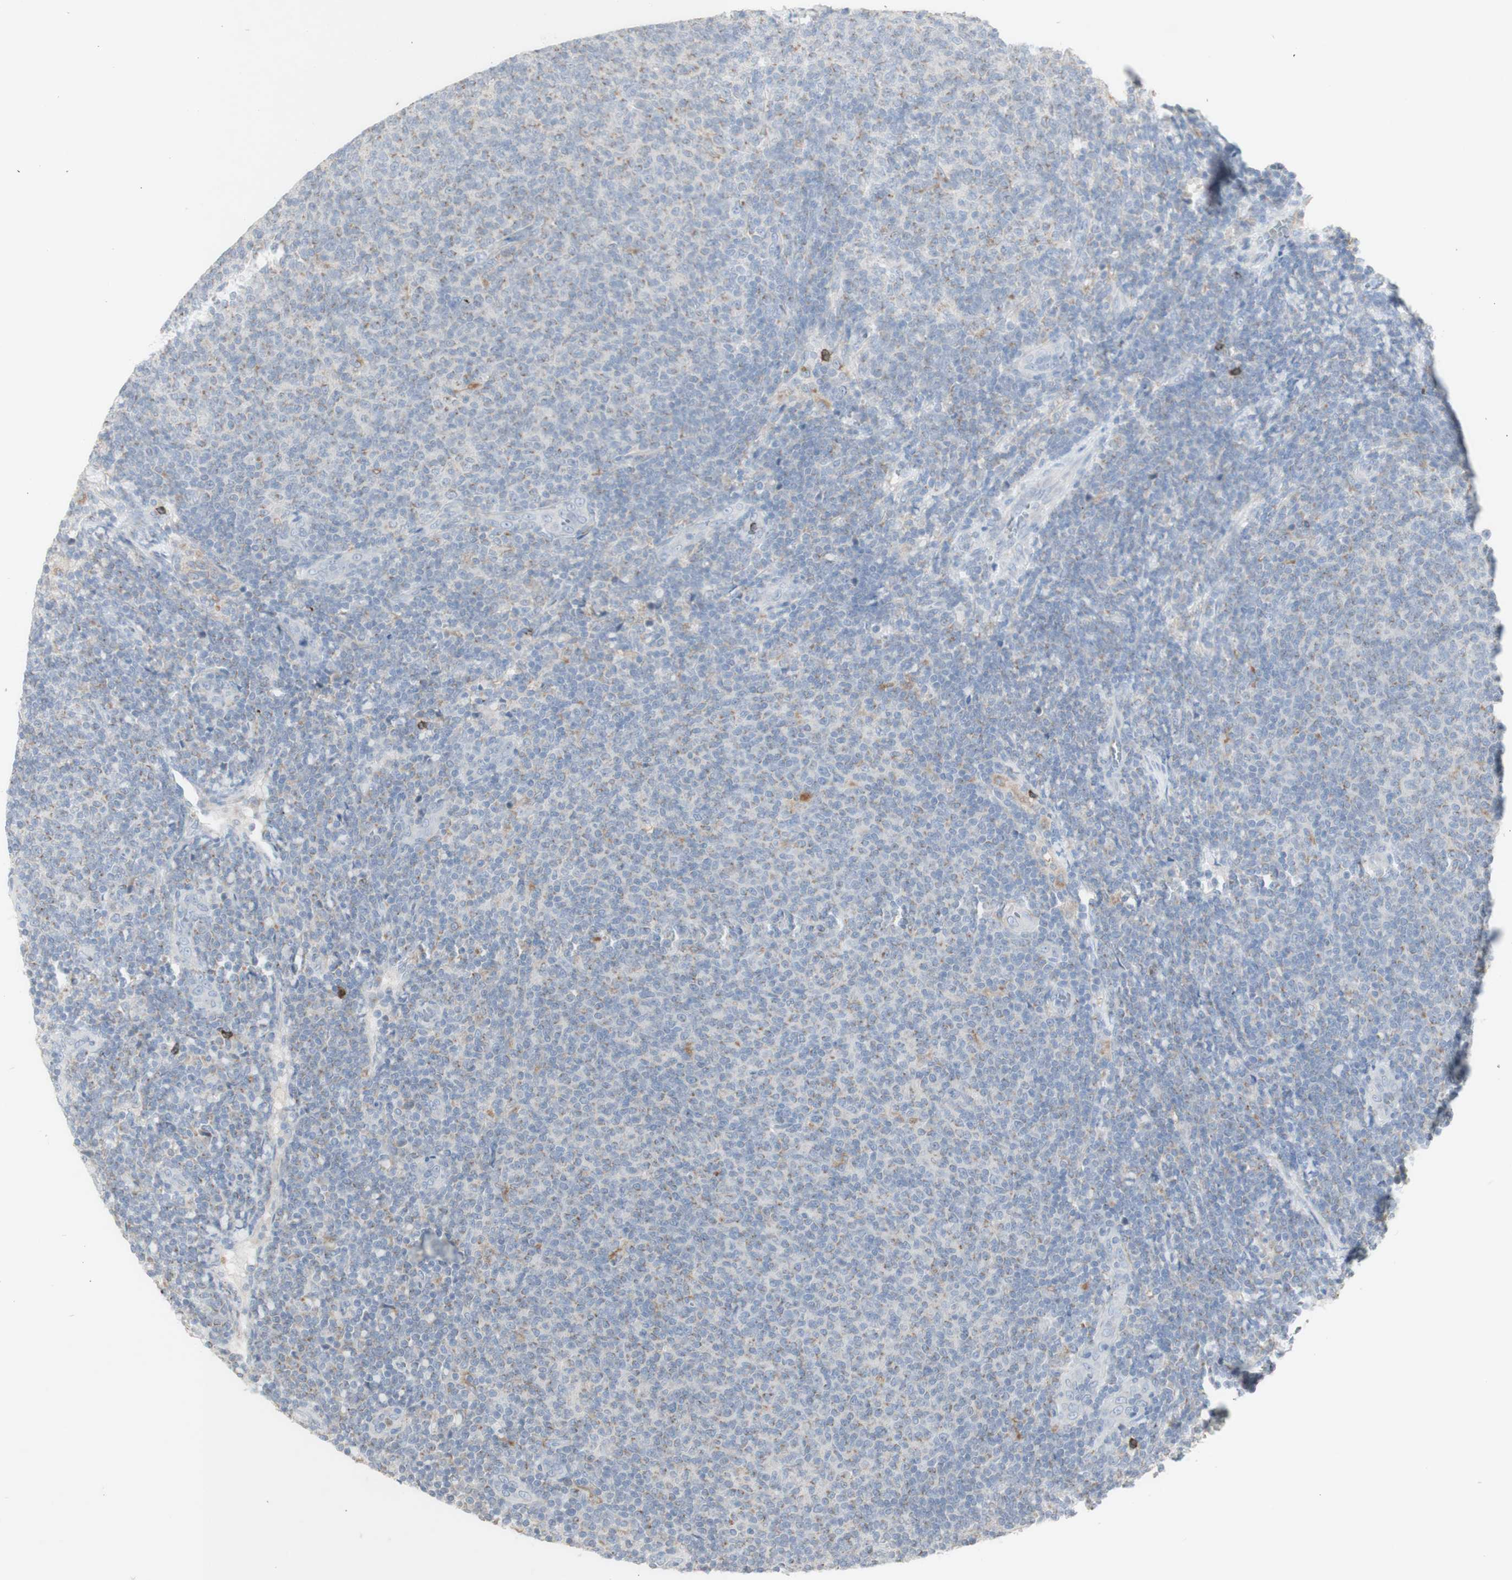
{"staining": {"intensity": "negative", "quantity": "none", "location": "none"}, "tissue": "lymphoma", "cell_type": "Tumor cells", "image_type": "cancer", "snomed": [{"axis": "morphology", "description": "Malignant lymphoma, non-Hodgkin's type, Low grade"}, {"axis": "topography", "description": "Lymph node"}], "caption": "A high-resolution image shows immunohistochemistry (IHC) staining of lymphoma, which exhibits no significant positivity in tumor cells.", "gene": "ATP6V1B1", "patient": {"sex": "male", "age": 66}}